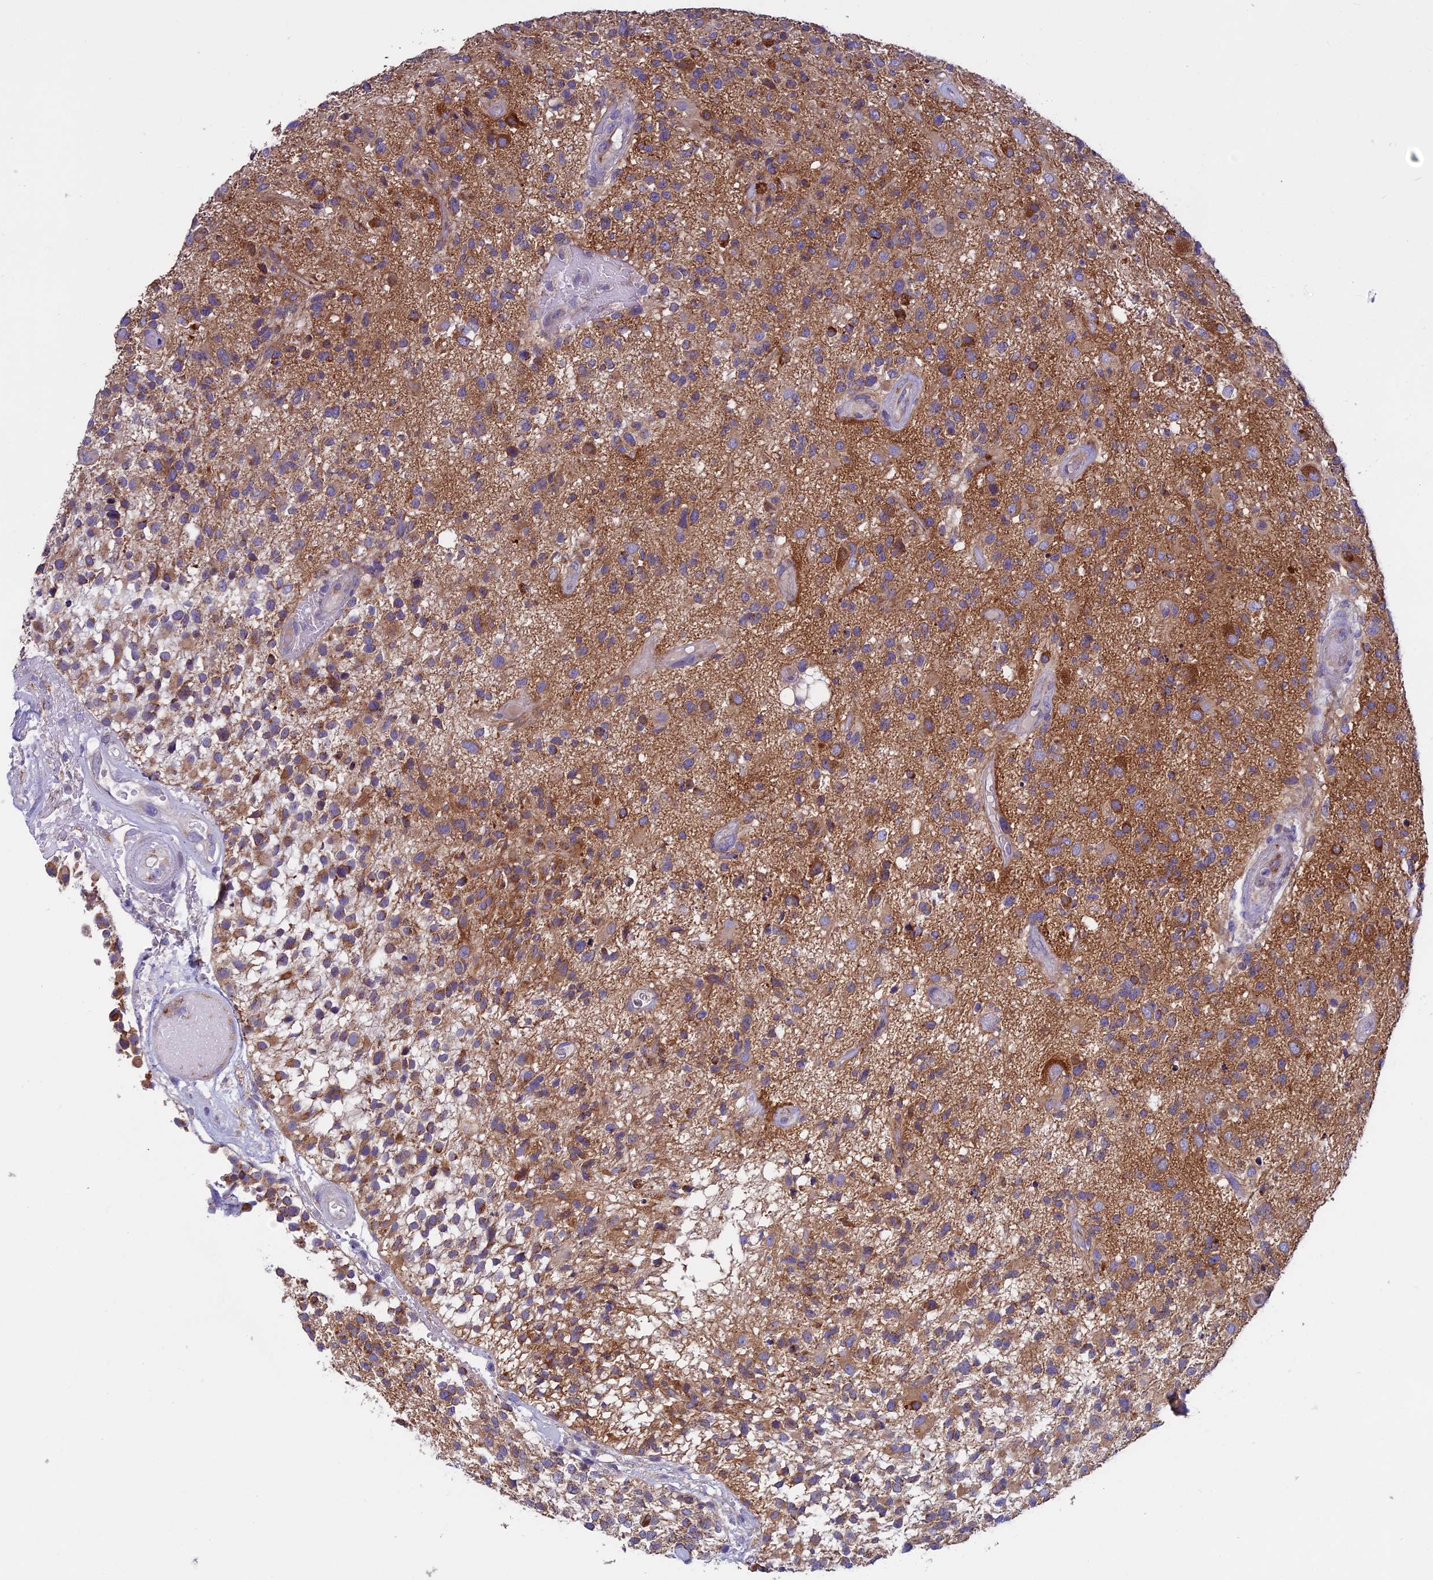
{"staining": {"intensity": "moderate", "quantity": ">75%", "location": "cytoplasmic/membranous"}, "tissue": "glioma", "cell_type": "Tumor cells", "image_type": "cancer", "snomed": [{"axis": "morphology", "description": "Glioma, malignant, High grade"}, {"axis": "morphology", "description": "Glioblastoma, NOS"}, {"axis": "topography", "description": "Brain"}], "caption": "Approximately >75% of tumor cells in glioma exhibit moderate cytoplasmic/membranous protein staining as visualized by brown immunohistochemical staining.", "gene": "MFSD12", "patient": {"sex": "male", "age": 60}}